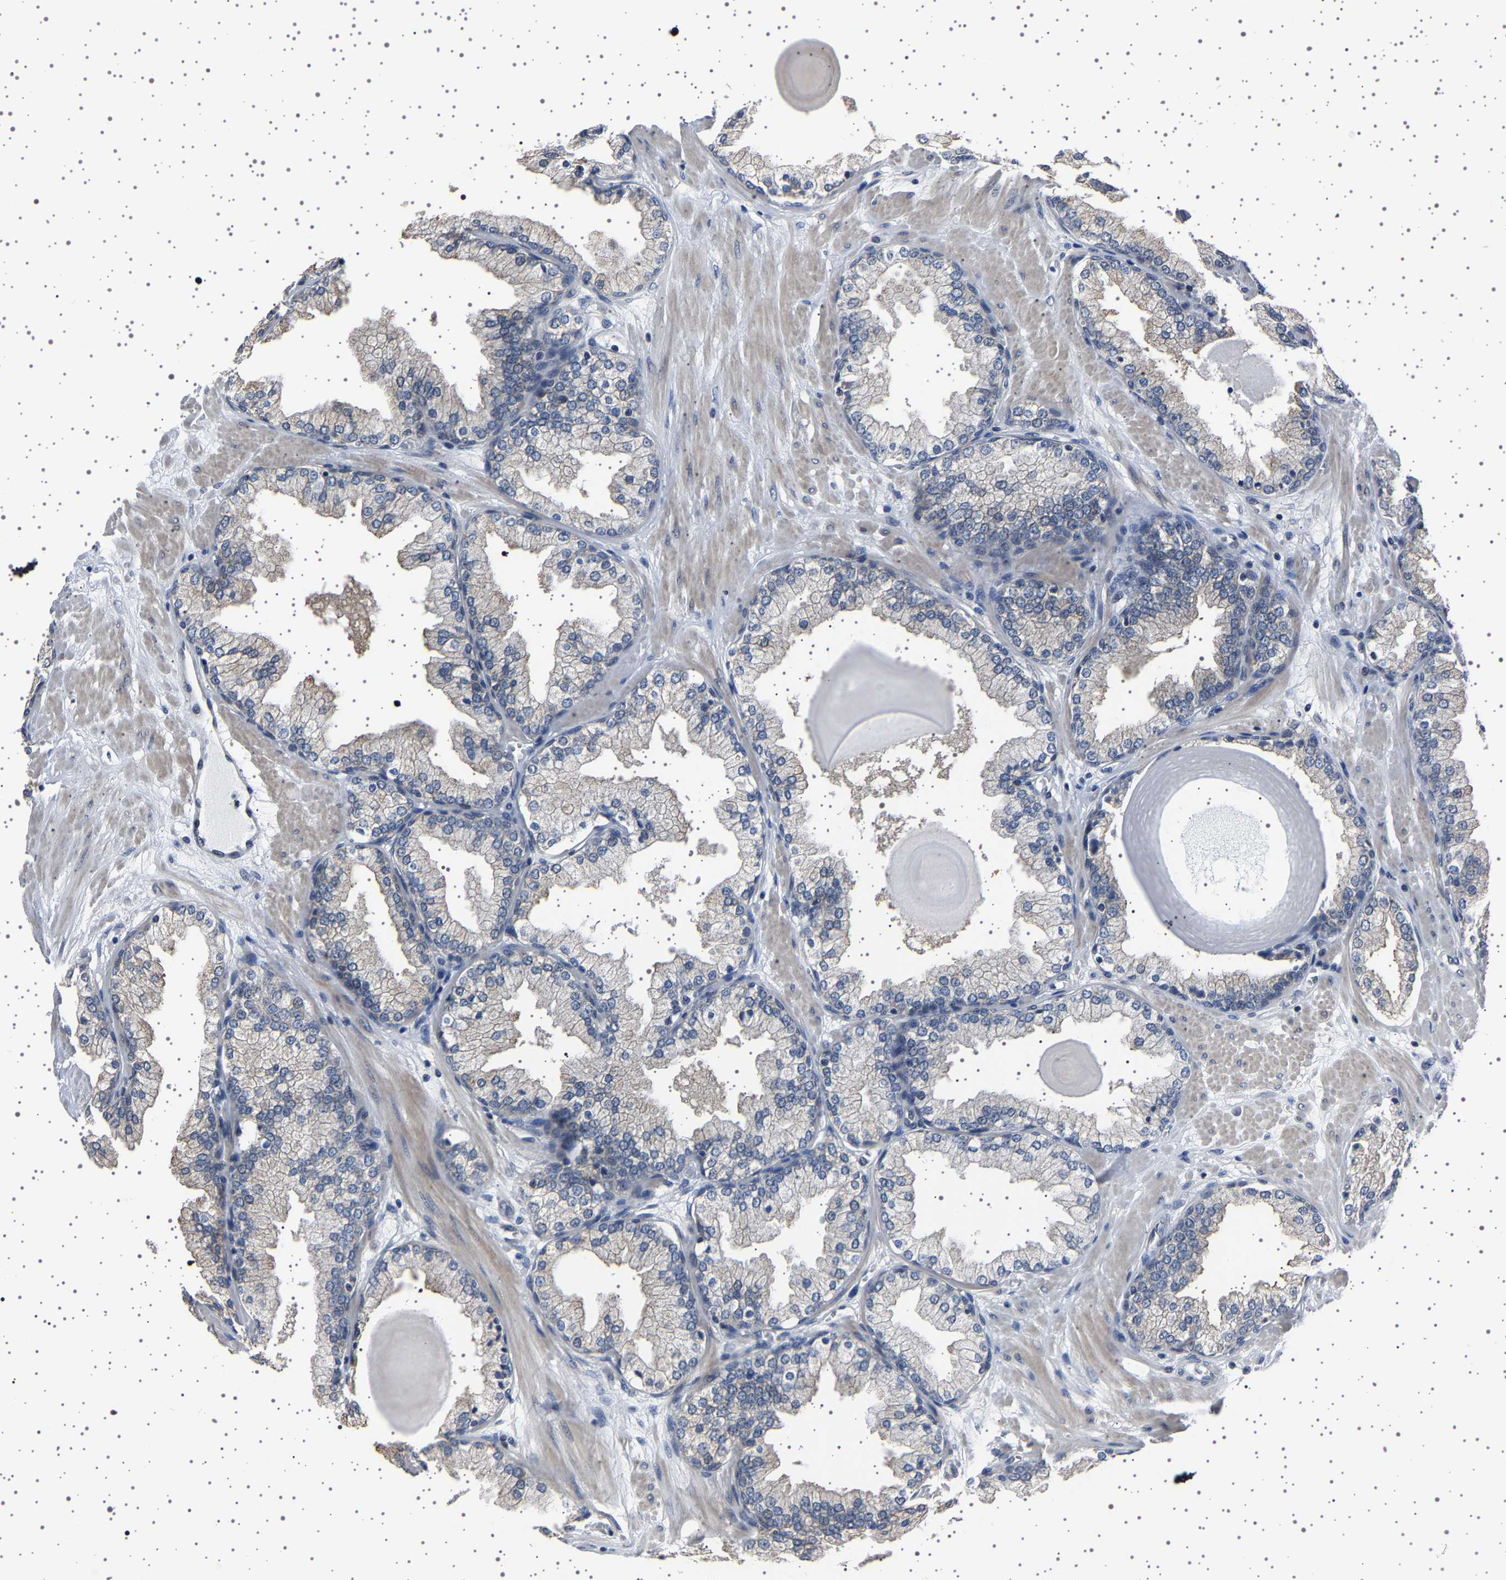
{"staining": {"intensity": "negative", "quantity": "none", "location": "none"}, "tissue": "prostate", "cell_type": "Glandular cells", "image_type": "normal", "snomed": [{"axis": "morphology", "description": "Normal tissue, NOS"}, {"axis": "topography", "description": "Prostate"}], "caption": "A high-resolution histopathology image shows IHC staining of benign prostate, which demonstrates no significant staining in glandular cells. (Stains: DAB immunohistochemistry with hematoxylin counter stain, Microscopy: brightfield microscopy at high magnification).", "gene": "IL10RB", "patient": {"sex": "male", "age": 51}}